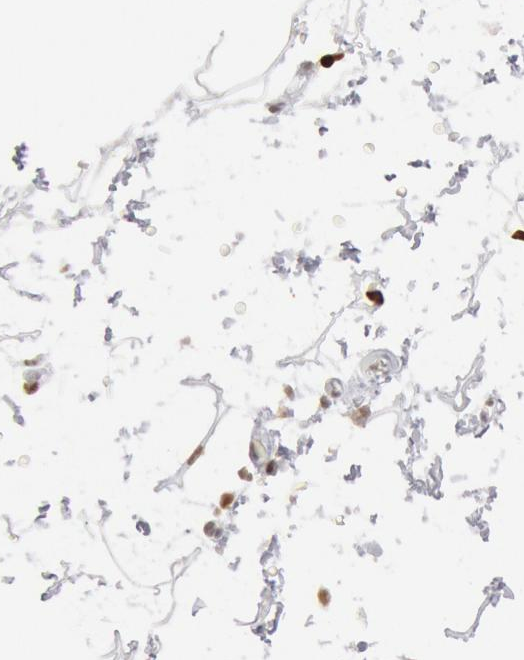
{"staining": {"intensity": "moderate", "quantity": ">75%", "location": "nuclear"}, "tissue": "adipose tissue", "cell_type": "Adipocytes", "image_type": "normal", "snomed": [{"axis": "morphology", "description": "Normal tissue, NOS"}, {"axis": "topography", "description": "Soft tissue"}], "caption": "The histopathology image displays immunohistochemical staining of unremarkable adipose tissue. There is moderate nuclear positivity is appreciated in approximately >75% of adipocytes.", "gene": "SUB1", "patient": {"sex": "male", "age": 72}}